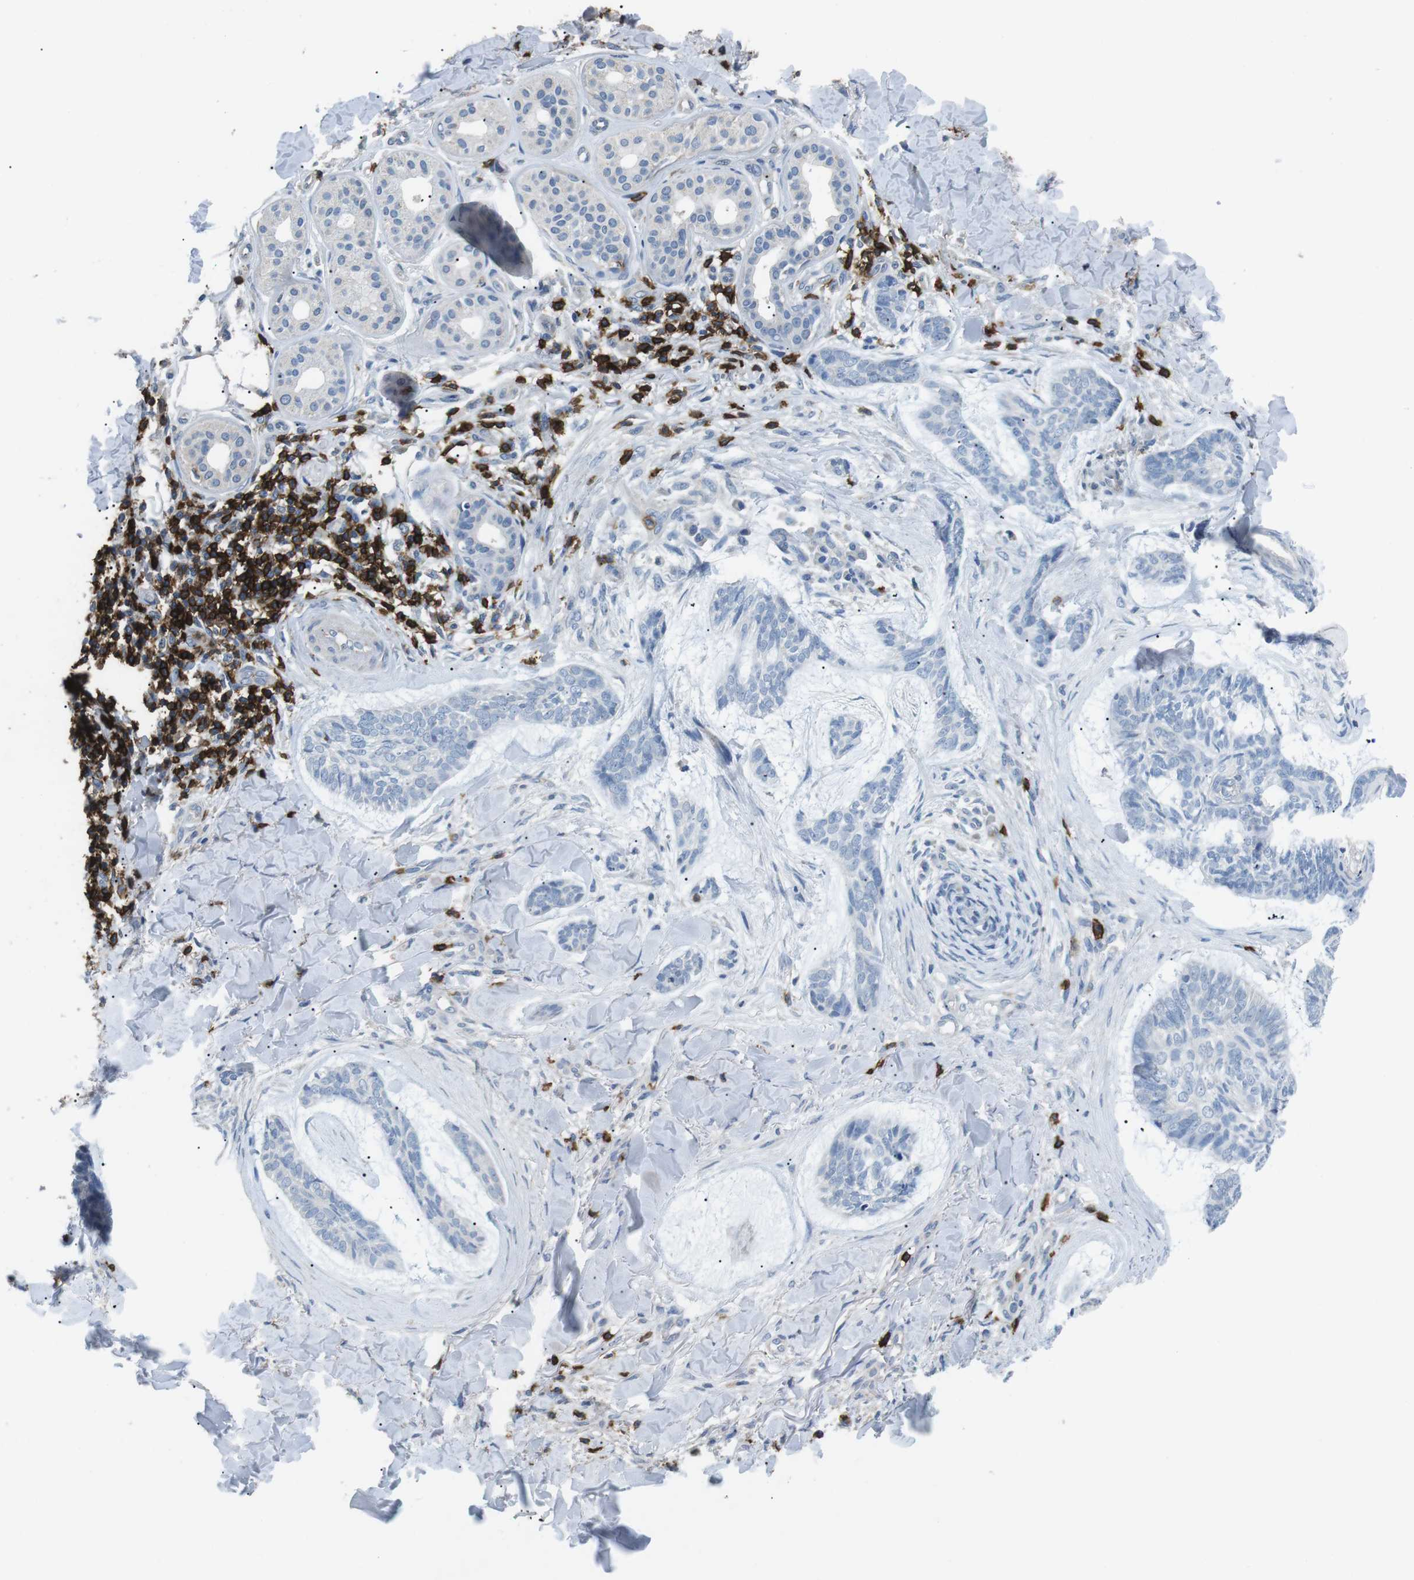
{"staining": {"intensity": "negative", "quantity": "none", "location": "none"}, "tissue": "skin cancer", "cell_type": "Tumor cells", "image_type": "cancer", "snomed": [{"axis": "morphology", "description": "Basal cell carcinoma"}, {"axis": "topography", "description": "Skin"}], "caption": "Image shows no significant protein expression in tumor cells of skin cancer (basal cell carcinoma). The staining was performed using DAB to visualize the protein expression in brown, while the nuclei were stained in blue with hematoxylin (Magnification: 20x).", "gene": "CD6", "patient": {"sex": "male", "age": 43}}